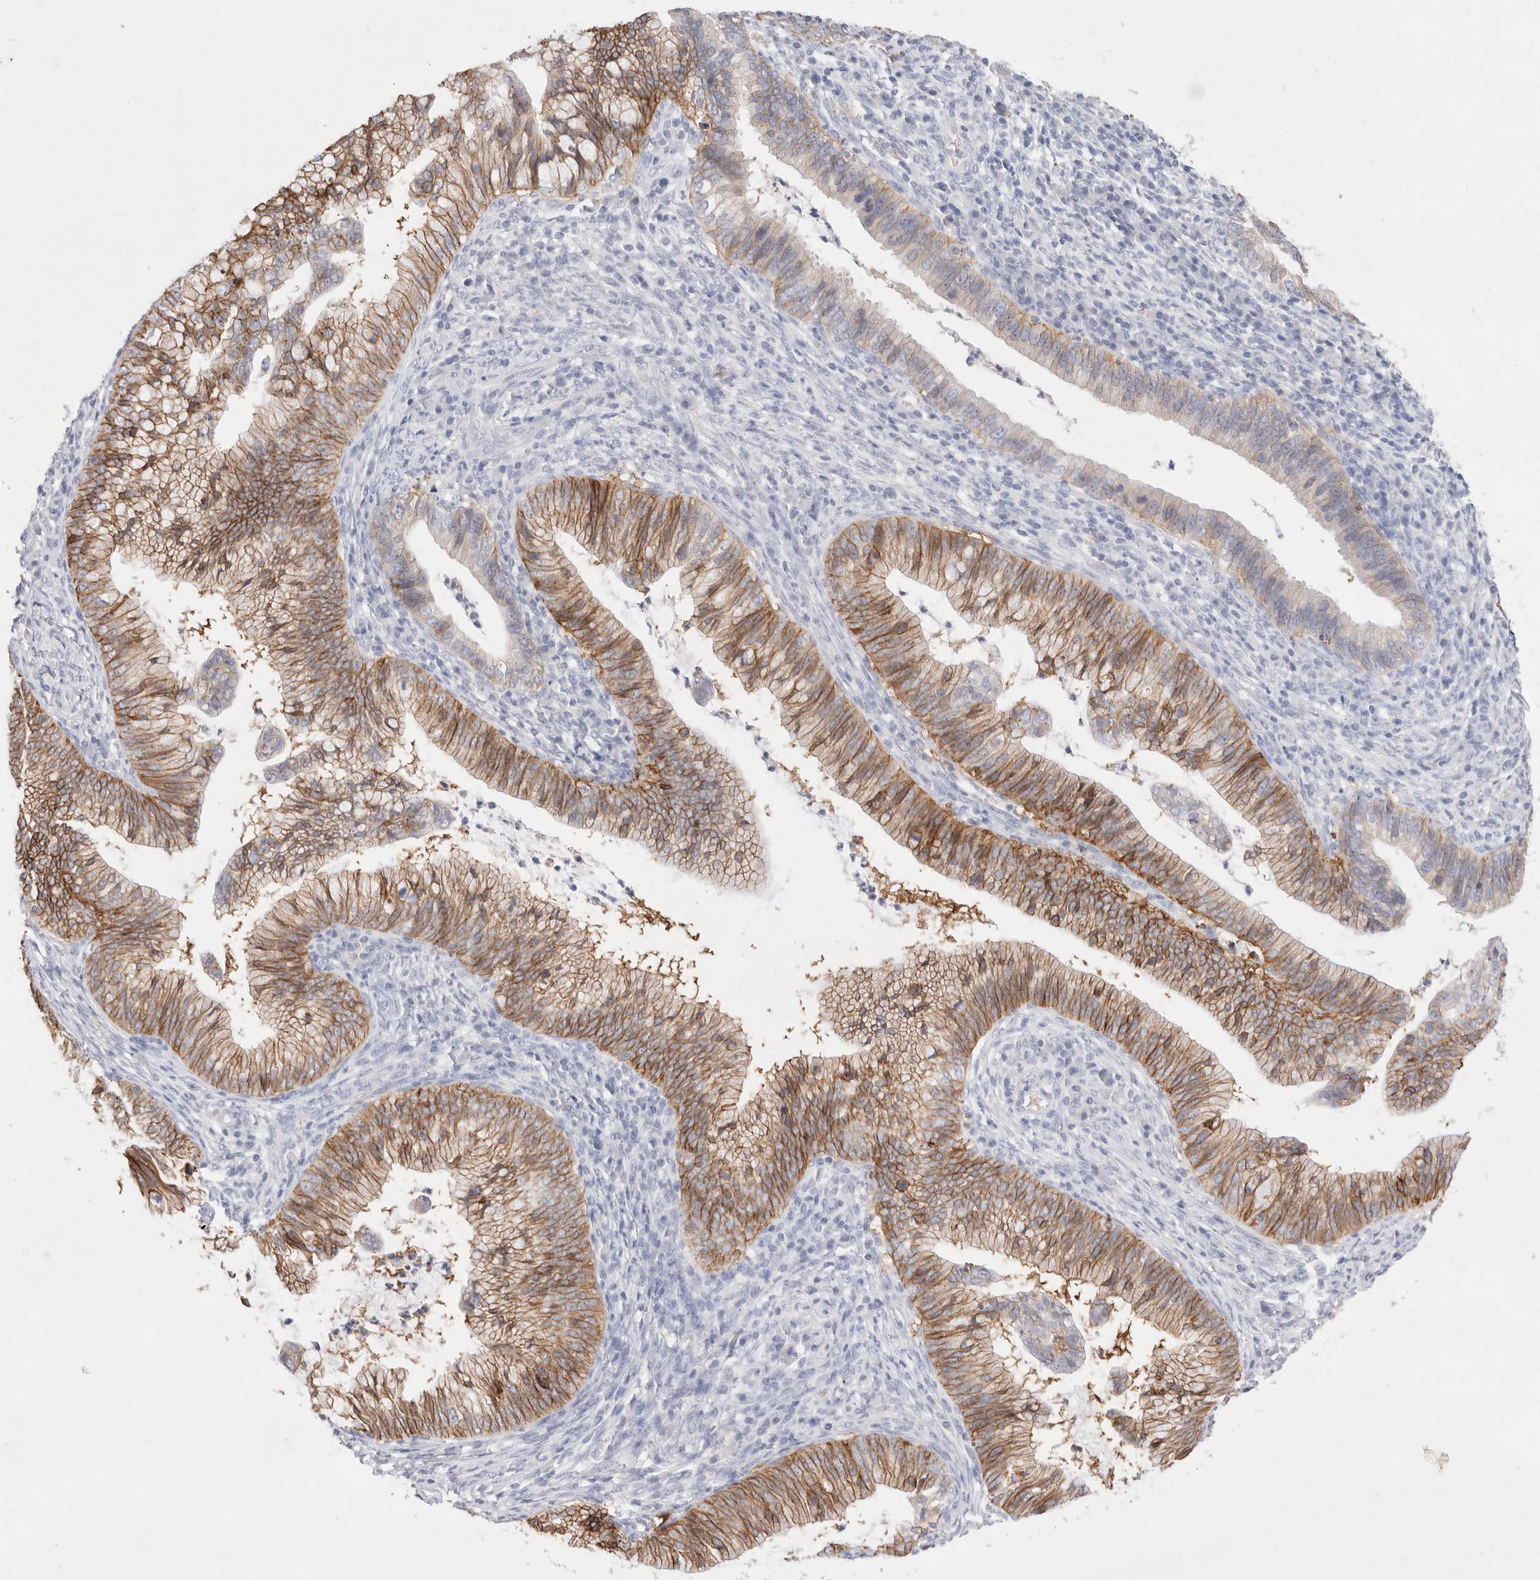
{"staining": {"intensity": "moderate", "quantity": ">75%", "location": "cytoplasmic/membranous"}, "tissue": "cervical cancer", "cell_type": "Tumor cells", "image_type": "cancer", "snomed": [{"axis": "morphology", "description": "Adenocarcinoma, NOS"}, {"axis": "topography", "description": "Cervix"}], "caption": "Tumor cells exhibit moderate cytoplasmic/membranous staining in approximately >75% of cells in cervical adenocarcinoma. The staining is performed using DAB (3,3'-diaminobenzidine) brown chromogen to label protein expression. The nuclei are counter-stained blue using hematoxylin.", "gene": "EPCAM", "patient": {"sex": "female", "age": 36}}